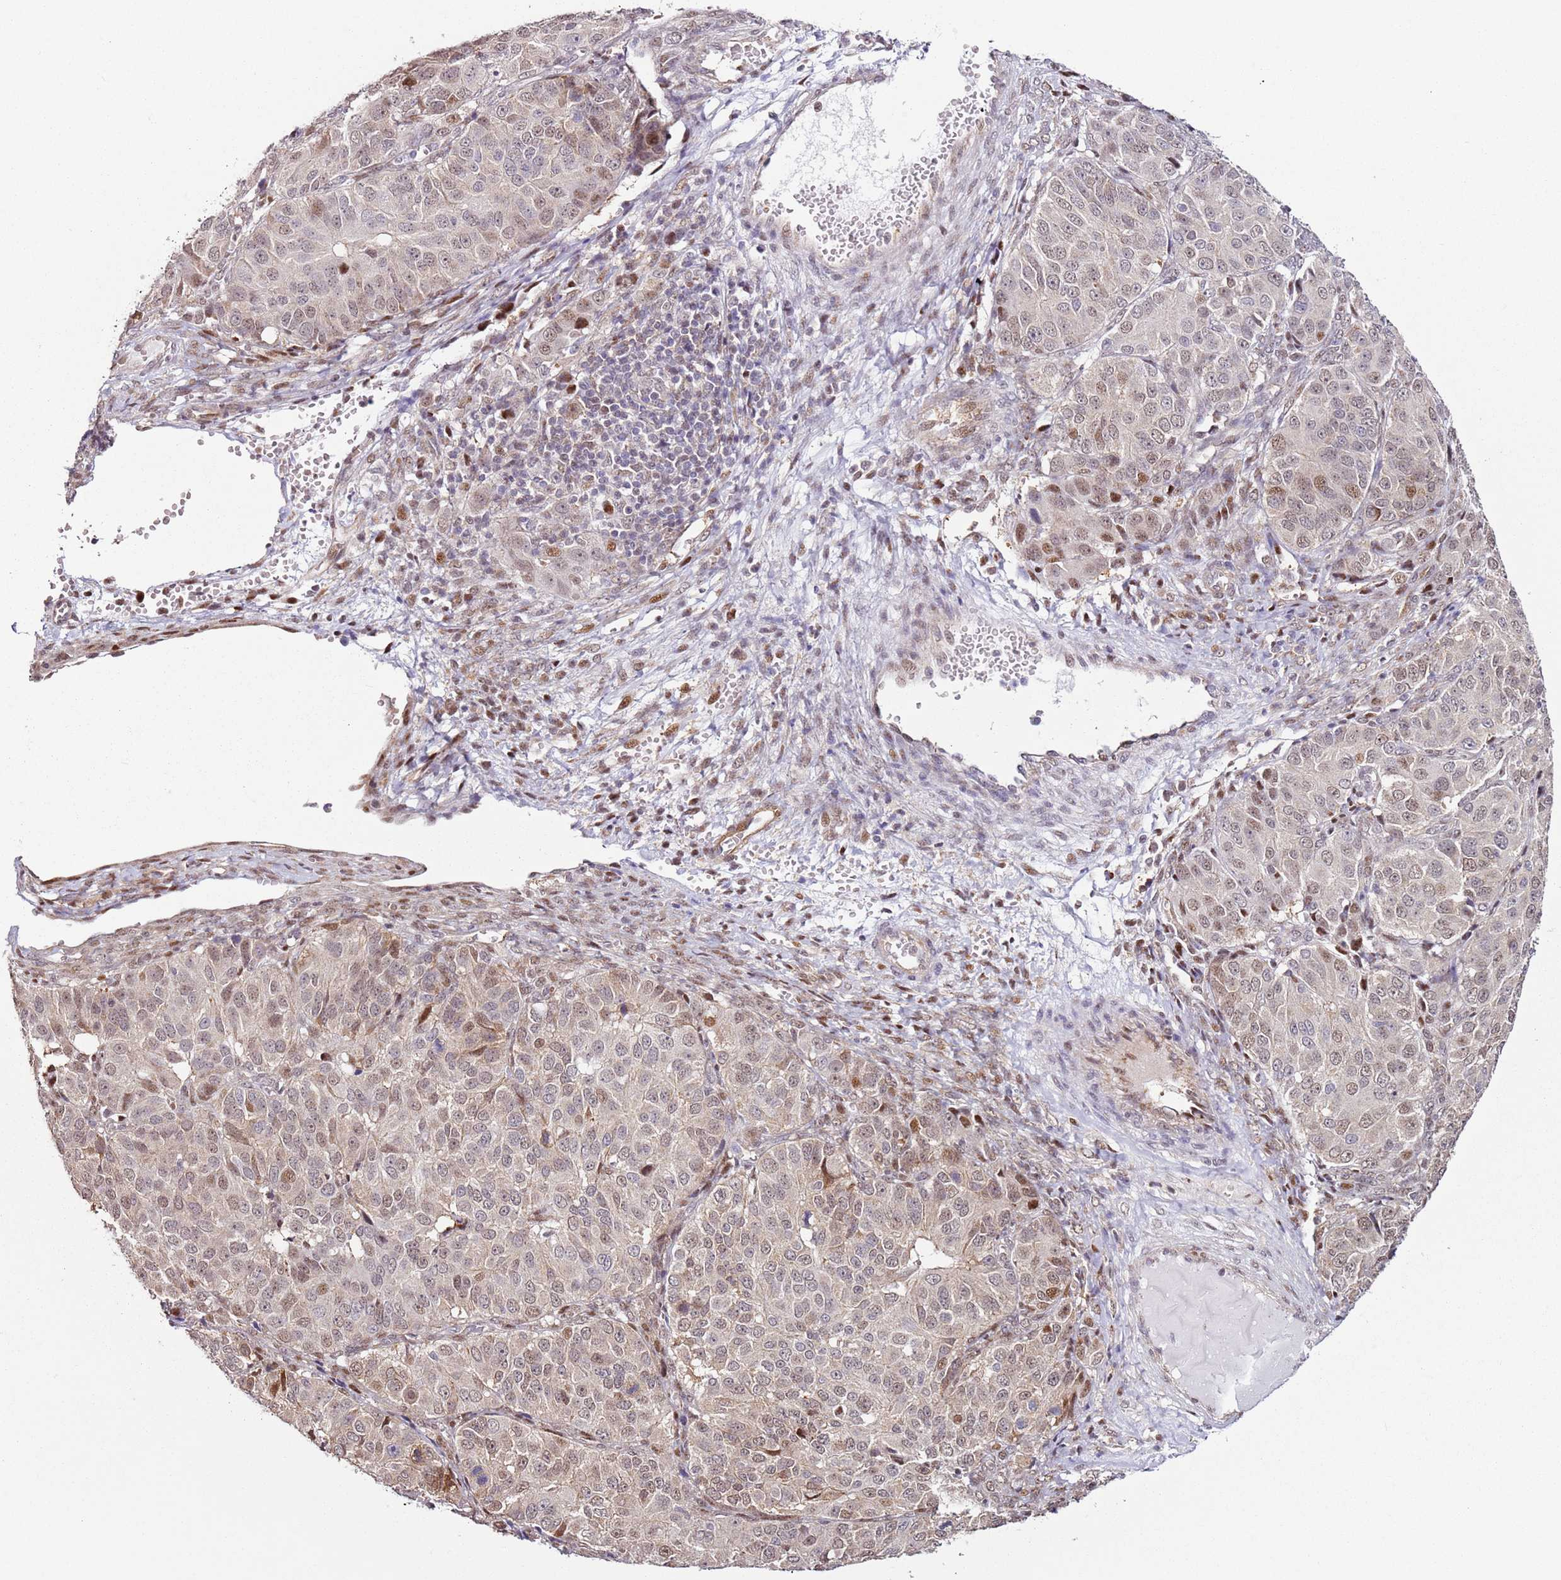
{"staining": {"intensity": "moderate", "quantity": "<25%", "location": "nuclear"}, "tissue": "ovarian cancer", "cell_type": "Tumor cells", "image_type": "cancer", "snomed": [{"axis": "morphology", "description": "Carcinoma, endometroid"}, {"axis": "topography", "description": "Ovary"}], "caption": "High-magnification brightfield microscopy of endometroid carcinoma (ovarian) stained with DAB (brown) and counterstained with hematoxylin (blue). tumor cells exhibit moderate nuclear expression is identified in approximately<25% of cells. The protein is stained brown, and the nuclei are stained in blue (DAB (3,3'-diaminobenzidine) IHC with brightfield microscopy, high magnification).", "gene": "PSMD4", "patient": {"sex": "female", "age": 51}}